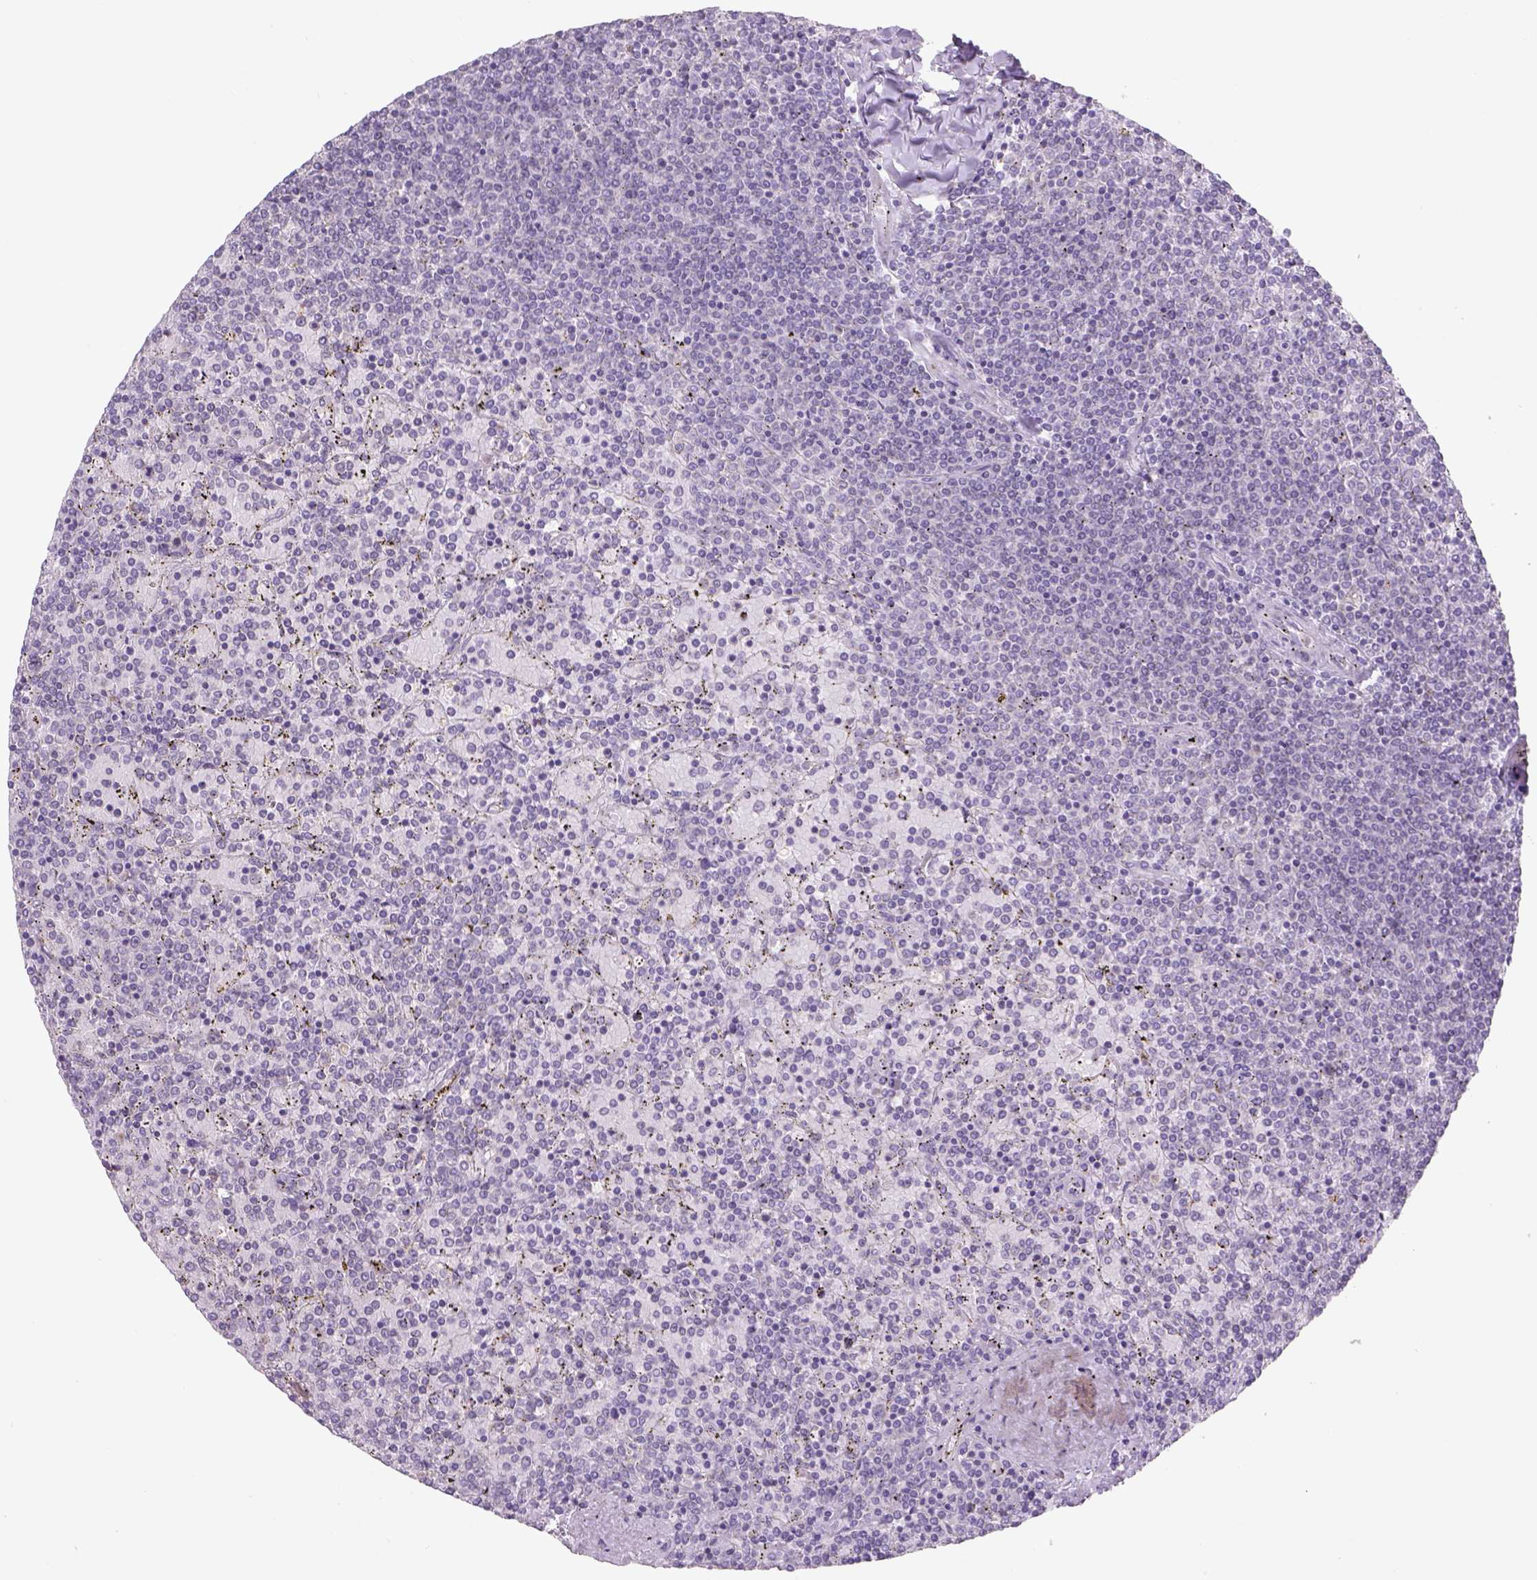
{"staining": {"intensity": "negative", "quantity": "none", "location": "none"}, "tissue": "lymphoma", "cell_type": "Tumor cells", "image_type": "cancer", "snomed": [{"axis": "morphology", "description": "Malignant lymphoma, non-Hodgkin's type, Low grade"}, {"axis": "topography", "description": "Spleen"}], "caption": "This is an immunohistochemistry image of human malignant lymphoma, non-Hodgkin's type (low-grade). There is no positivity in tumor cells.", "gene": "NAALAD2", "patient": {"sex": "female", "age": 77}}